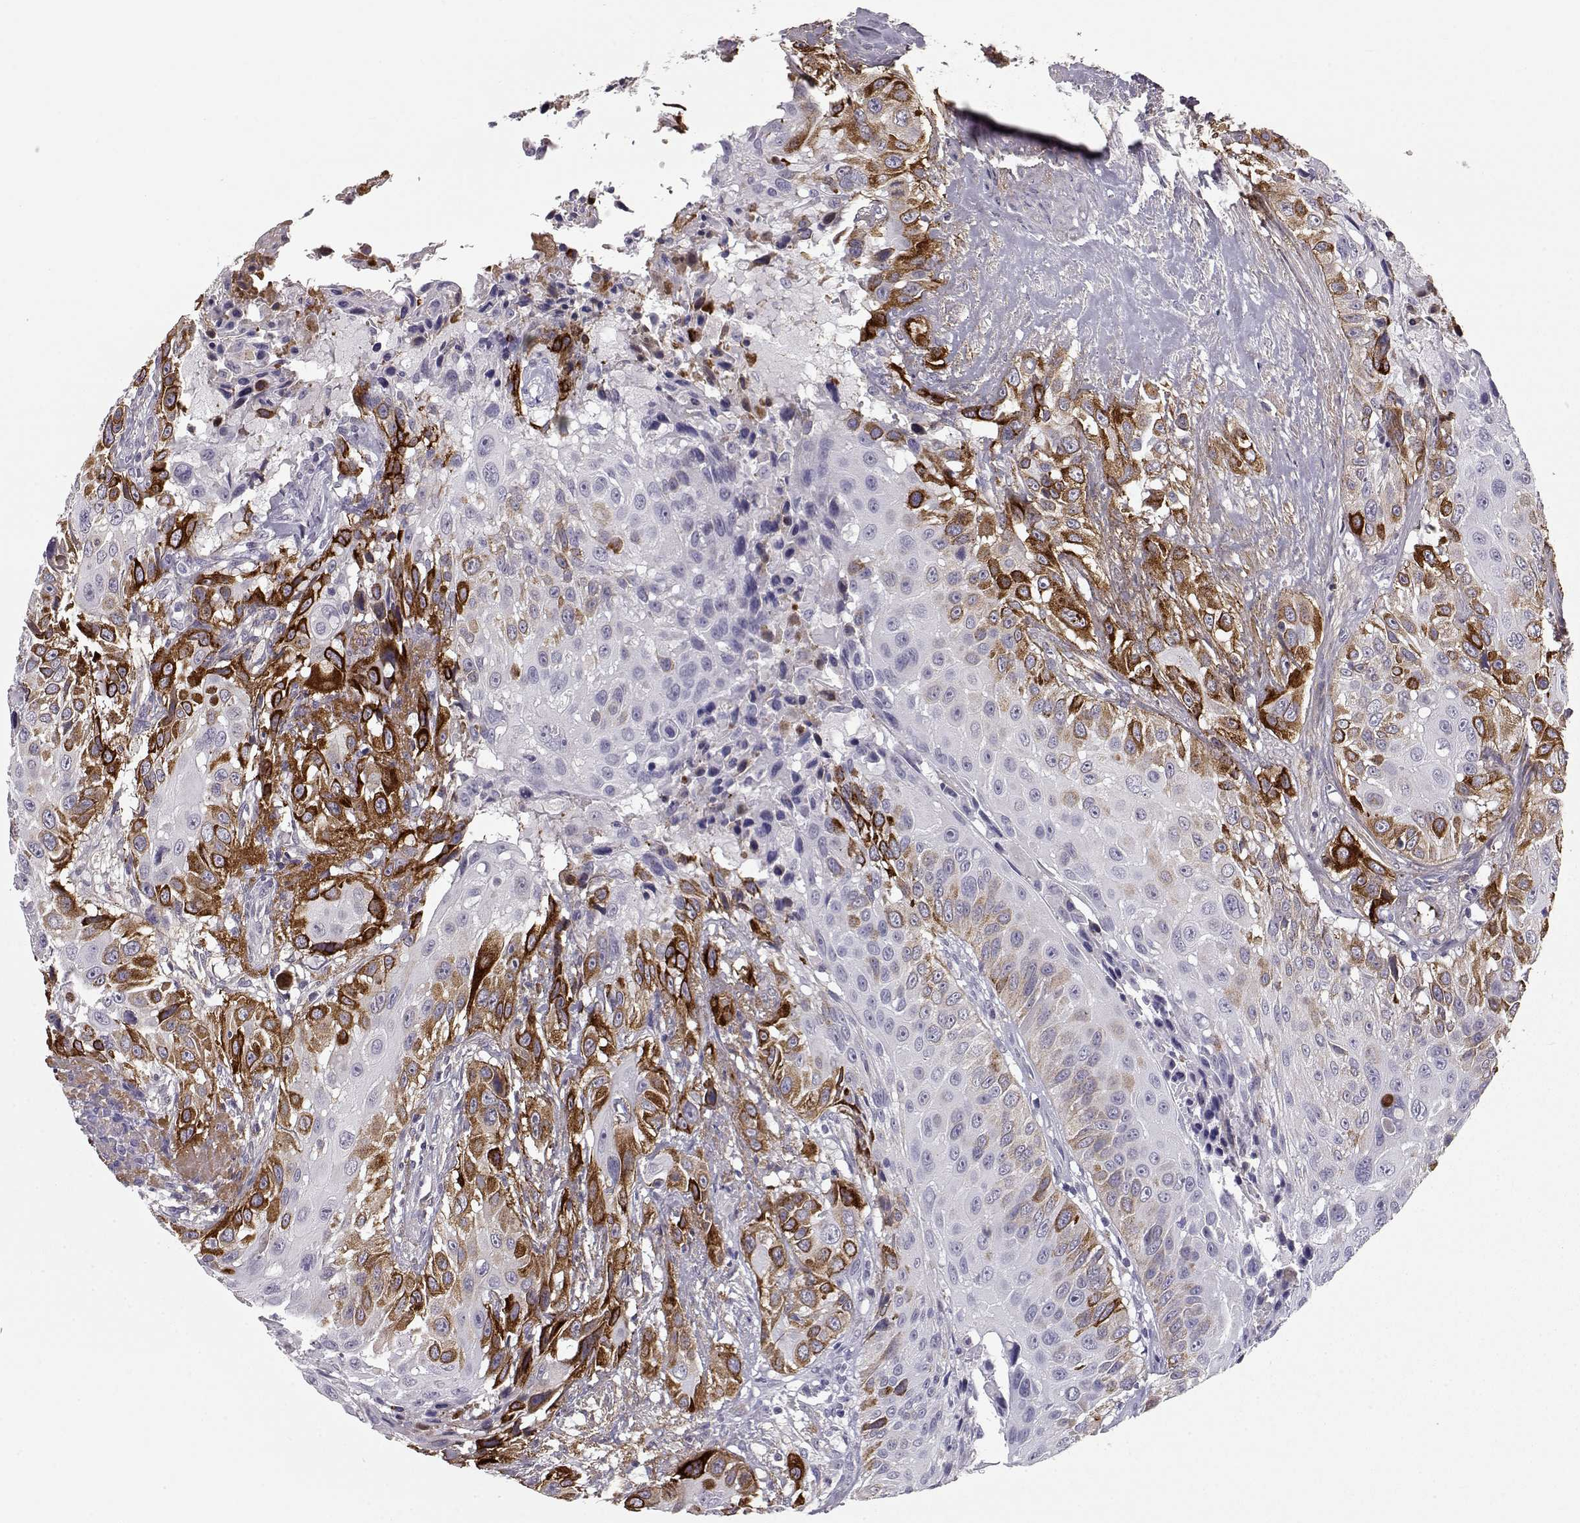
{"staining": {"intensity": "strong", "quantity": "25%-75%", "location": "cytoplasmic/membranous"}, "tissue": "urothelial cancer", "cell_type": "Tumor cells", "image_type": "cancer", "snomed": [{"axis": "morphology", "description": "Urothelial carcinoma, NOS"}, {"axis": "topography", "description": "Urinary bladder"}], "caption": "Transitional cell carcinoma stained with a protein marker displays strong staining in tumor cells.", "gene": "LAMB3", "patient": {"sex": "male", "age": 55}}